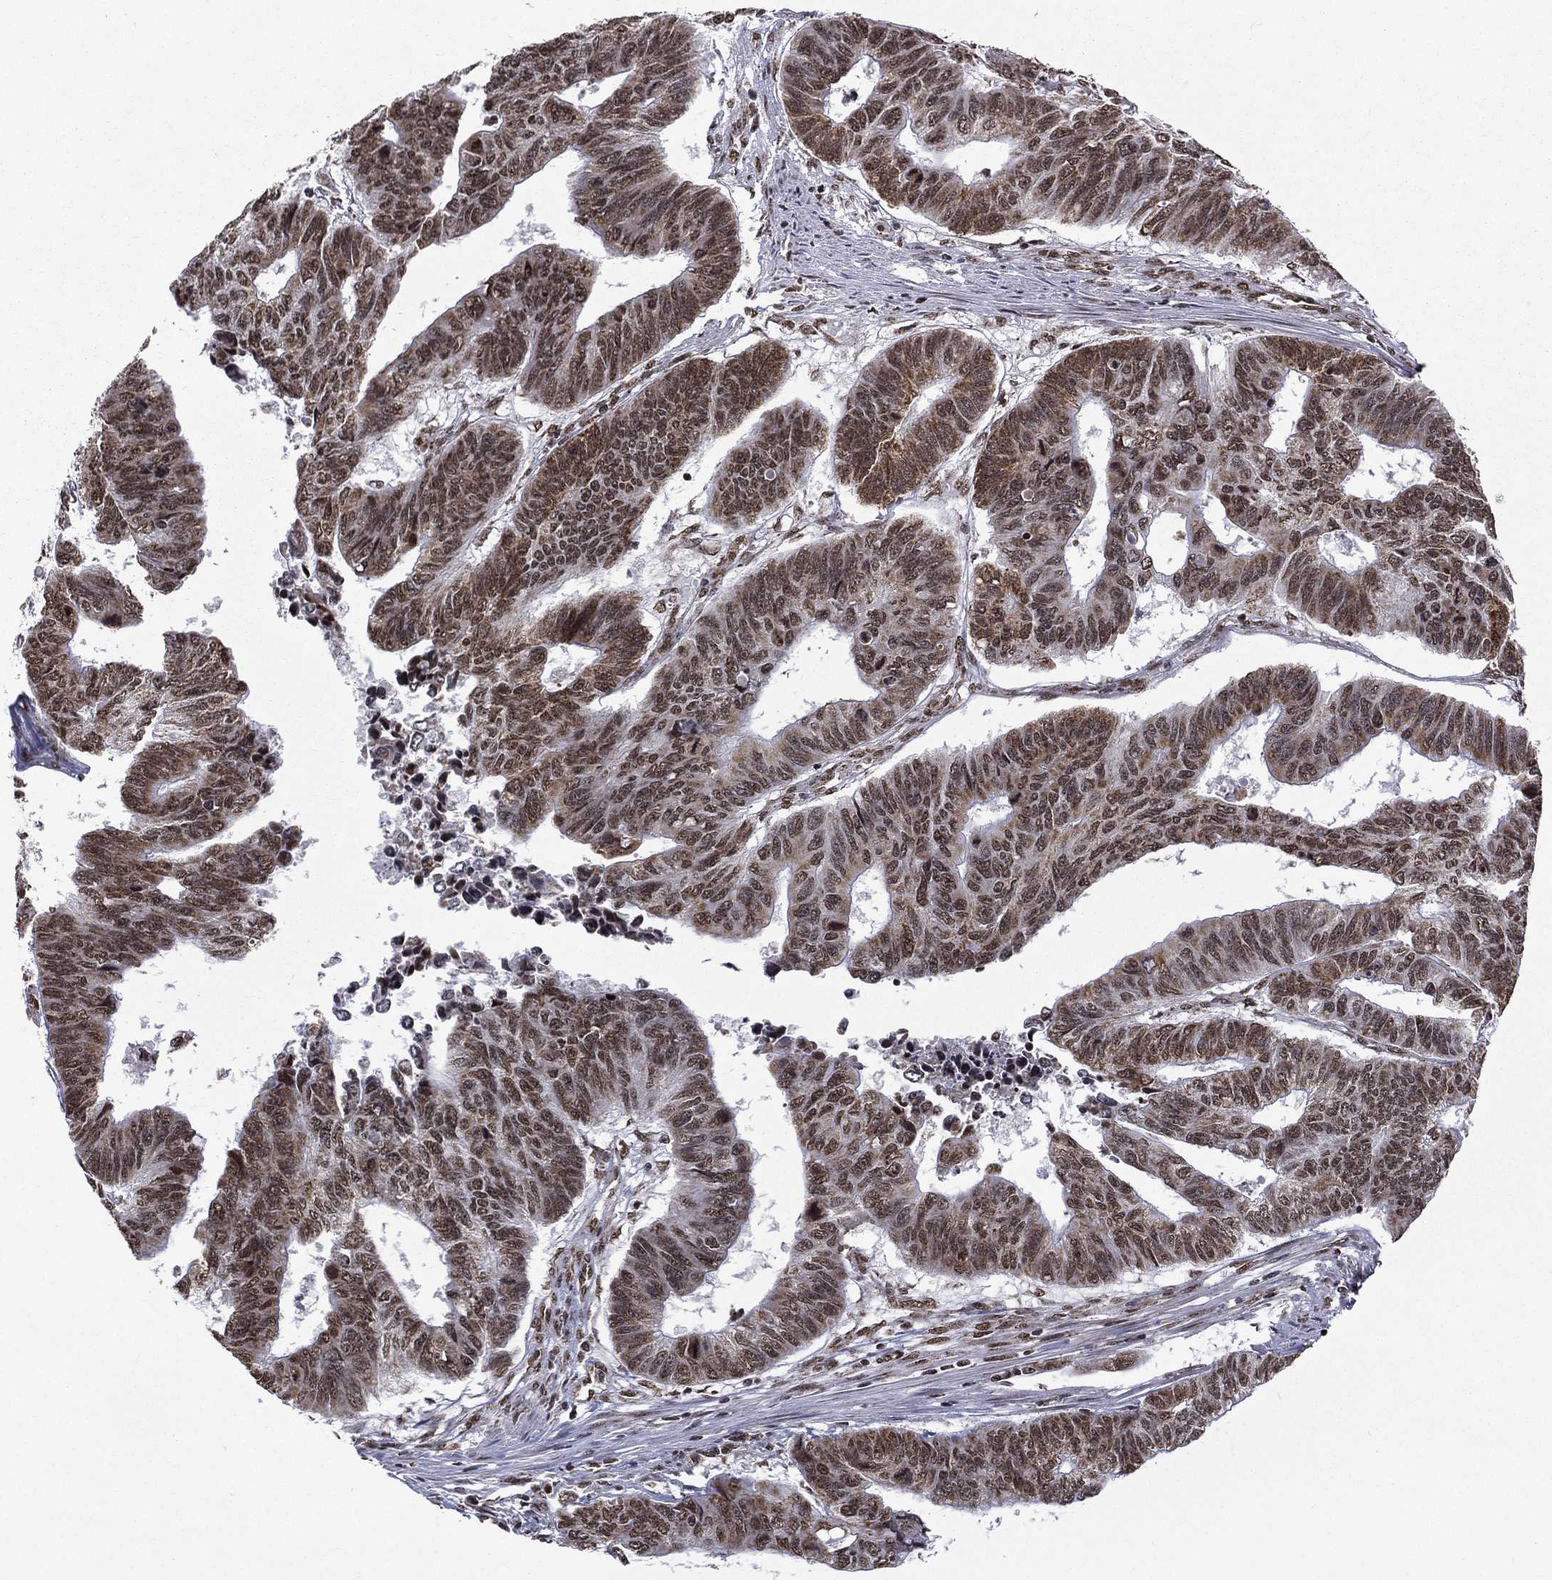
{"staining": {"intensity": "moderate", "quantity": ">75%", "location": "nuclear"}, "tissue": "colorectal cancer", "cell_type": "Tumor cells", "image_type": "cancer", "snomed": [{"axis": "morphology", "description": "Adenocarcinoma, NOS"}, {"axis": "topography", "description": "Rectum"}], "caption": "Immunohistochemistry of human adenocarcinoma (colorectal) exhibits medium levels of moderate nuclear staining in approximately >75% of tumor cells.", "gene": "C5orf24", "patient": {"sex": "female", "age": 85}}